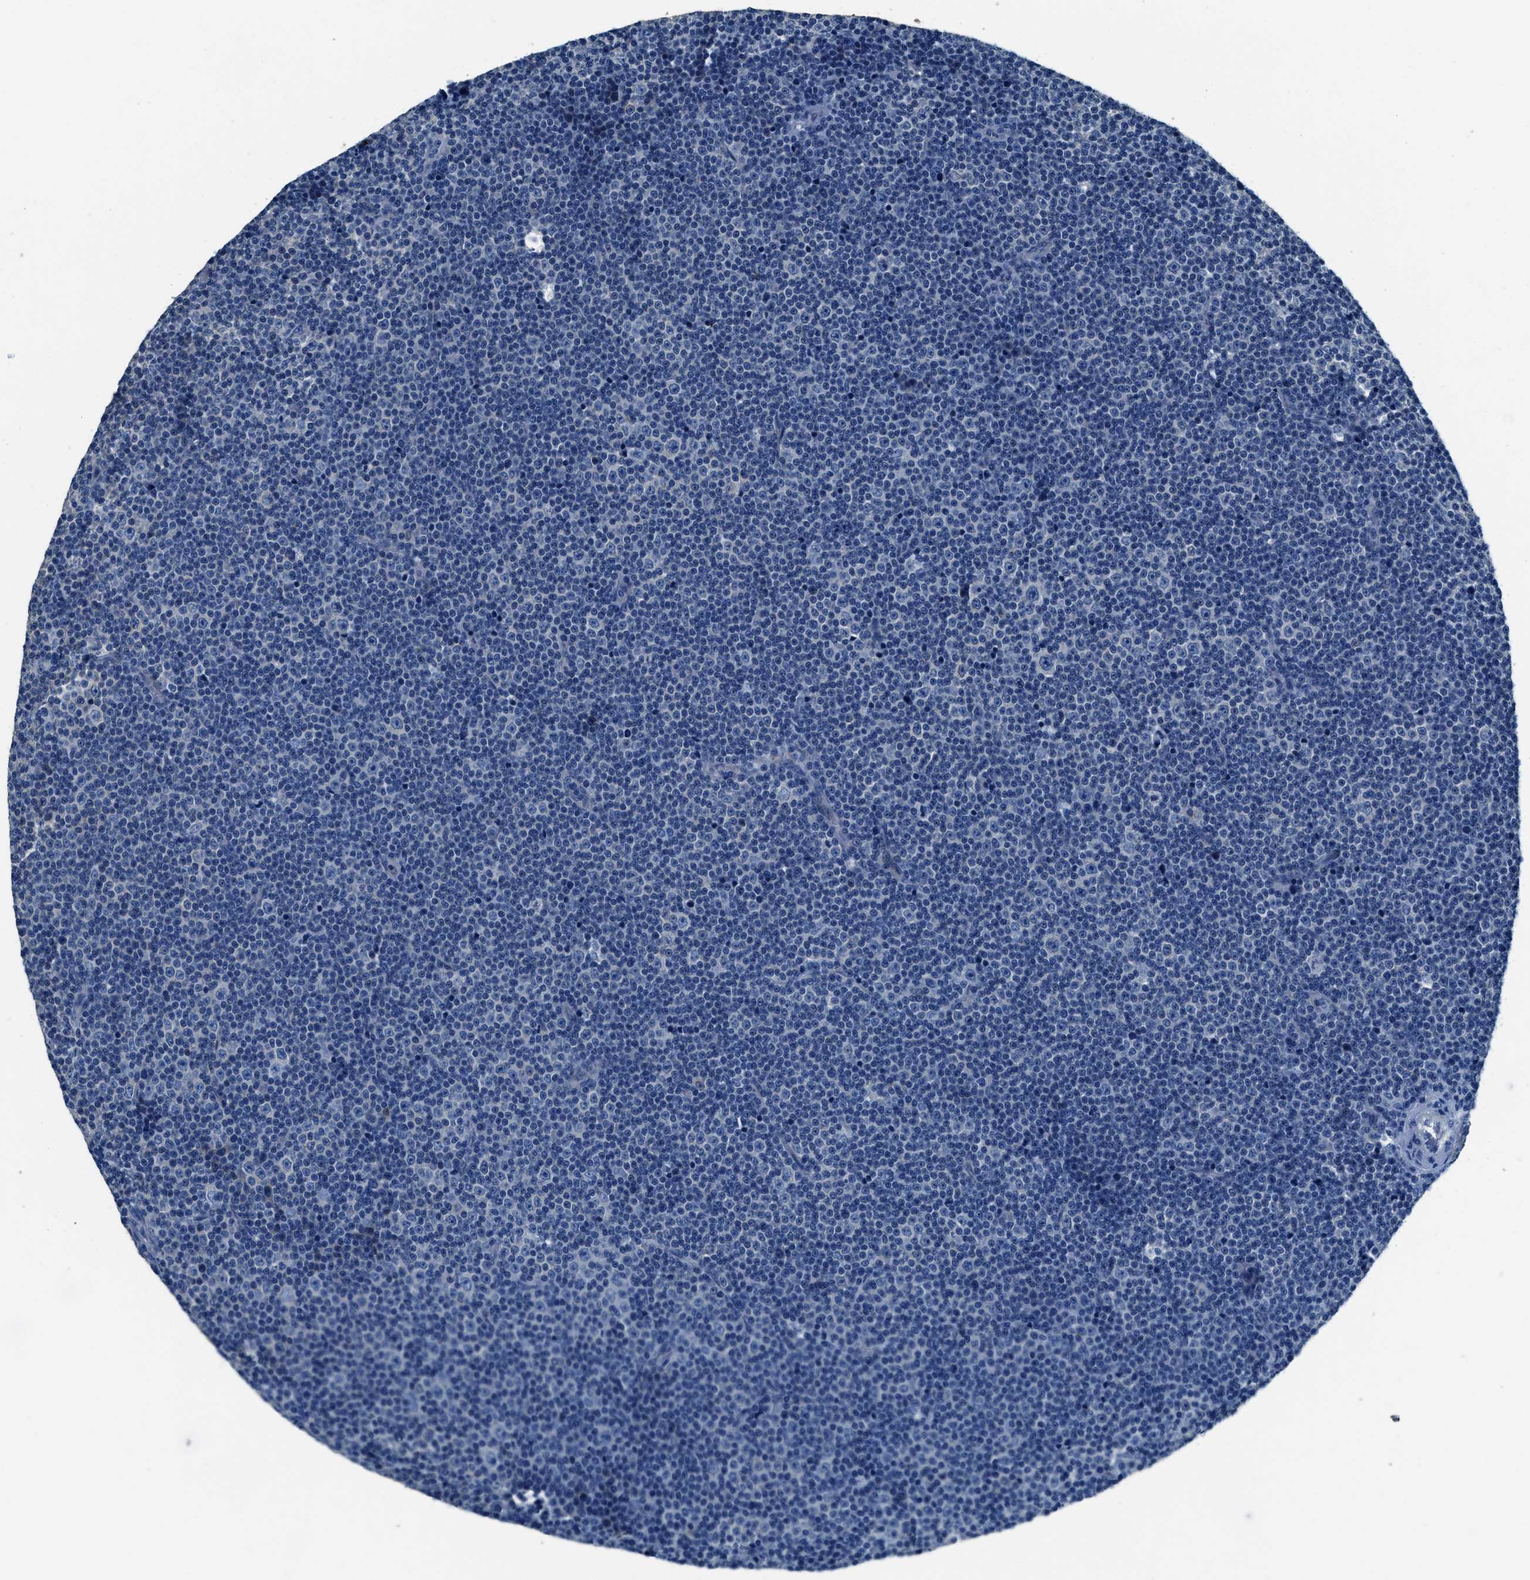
{"staining": {"intensity": "negative", "quantity": "none", "location": "none"}, "tissue": "lymphoma", "cell_type": "Tumor cells", "image_type": "cancer", "snomed": [{"axis": "morphology", "description": "Malignant lymphoma, non-Hodgkin's type, Low grade"}, {"axis": "topography", "description": "Lymph node"}], "caption": "Tumor cells show no significant staining in lymphoma.", "gene": "TMEM186", "patient": {"sex": "female", "age": 67}}